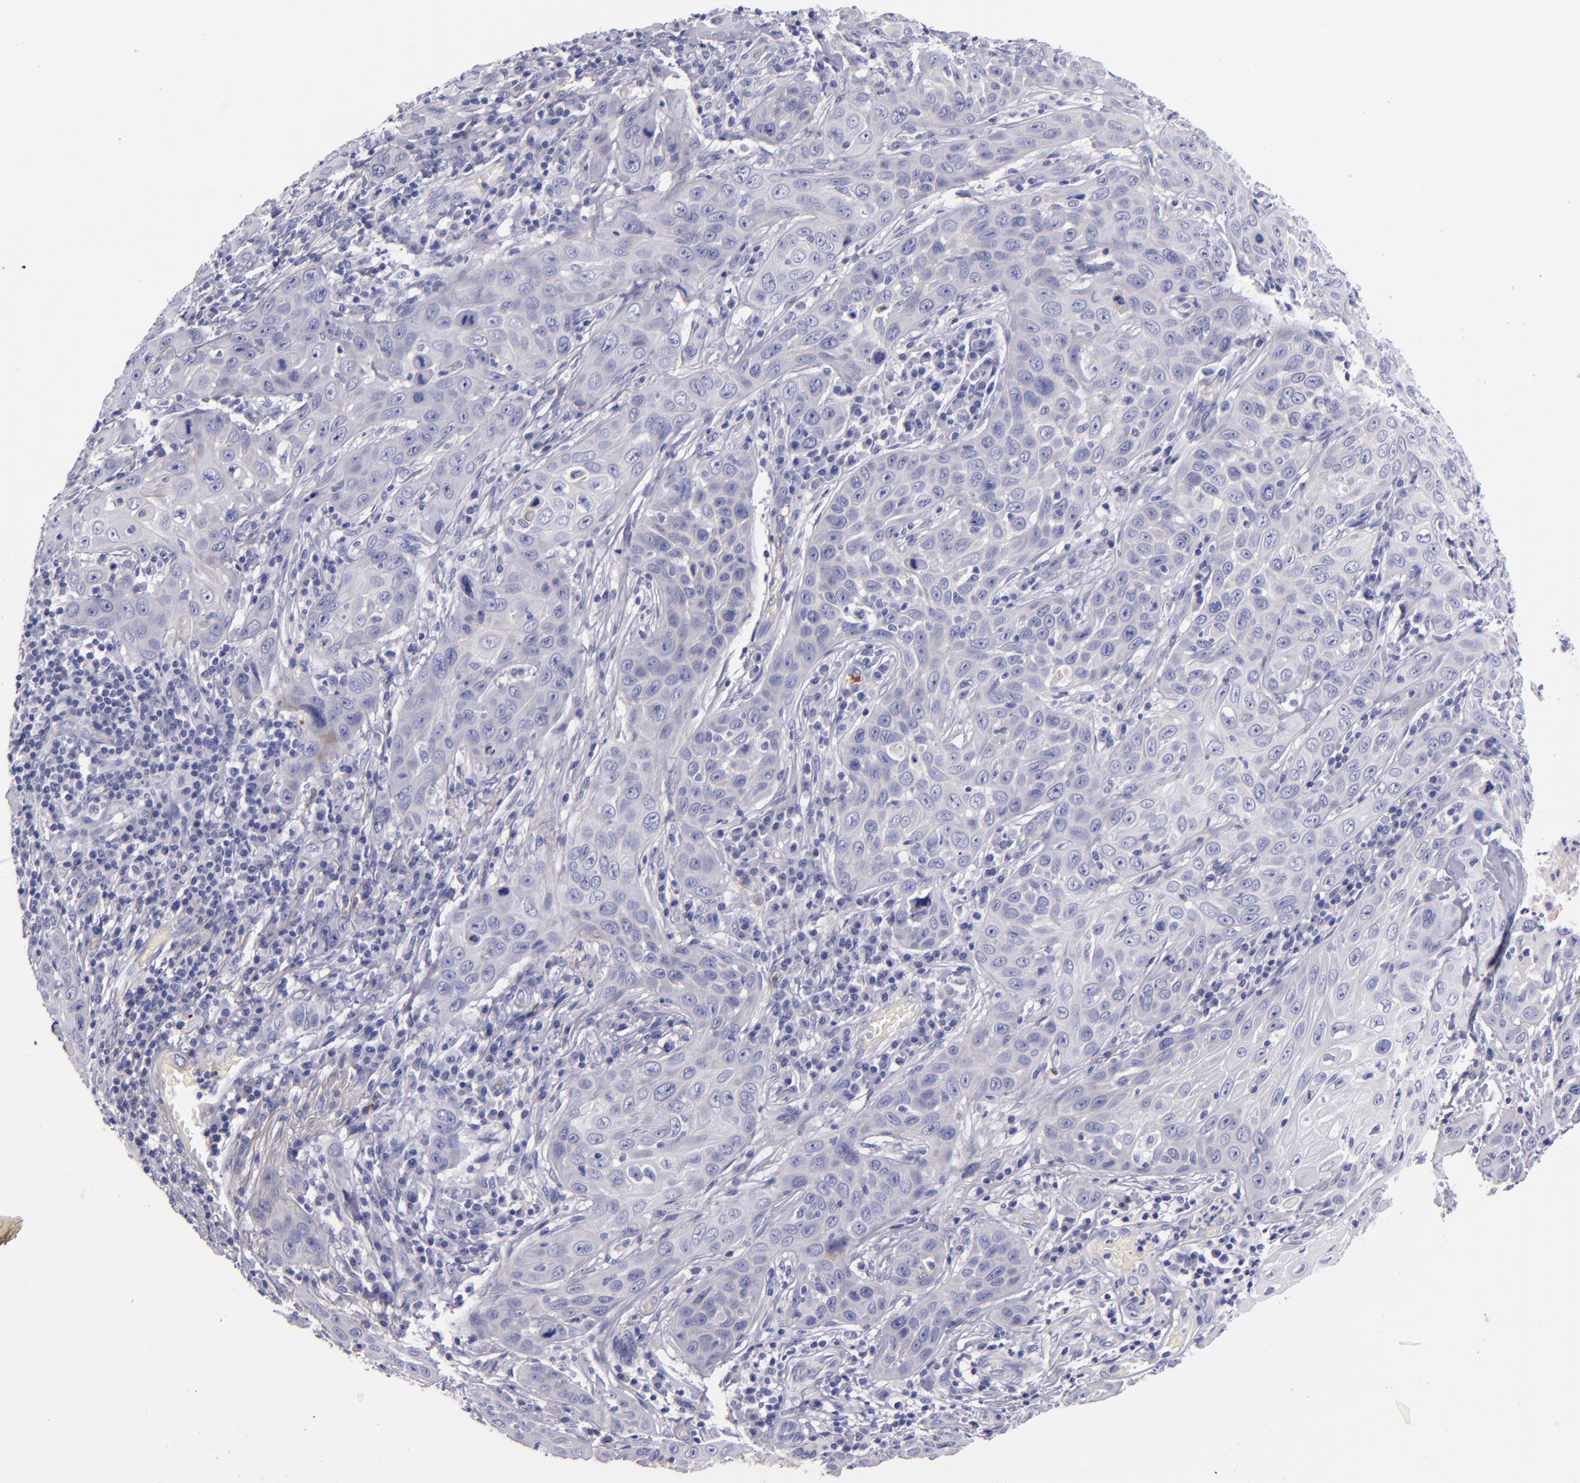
{"staining": {"intensity": "negative", "quantity": "none", "location": "none"}, "tissue": "skin cancer", "cell_type": "Tumor cells", "image_type": "cancer", "snomed": [{"axis": "morphology", "description": "Squamous cell carcinoma, NOS"}, {"axis": "topography", "description": "Skin"}], "caption": "Skin cancer stained for a protein using IHC exhibits no expression tumor cells.", "gene": "KNG1", "patient": {"sex": "male", "age": 84}}